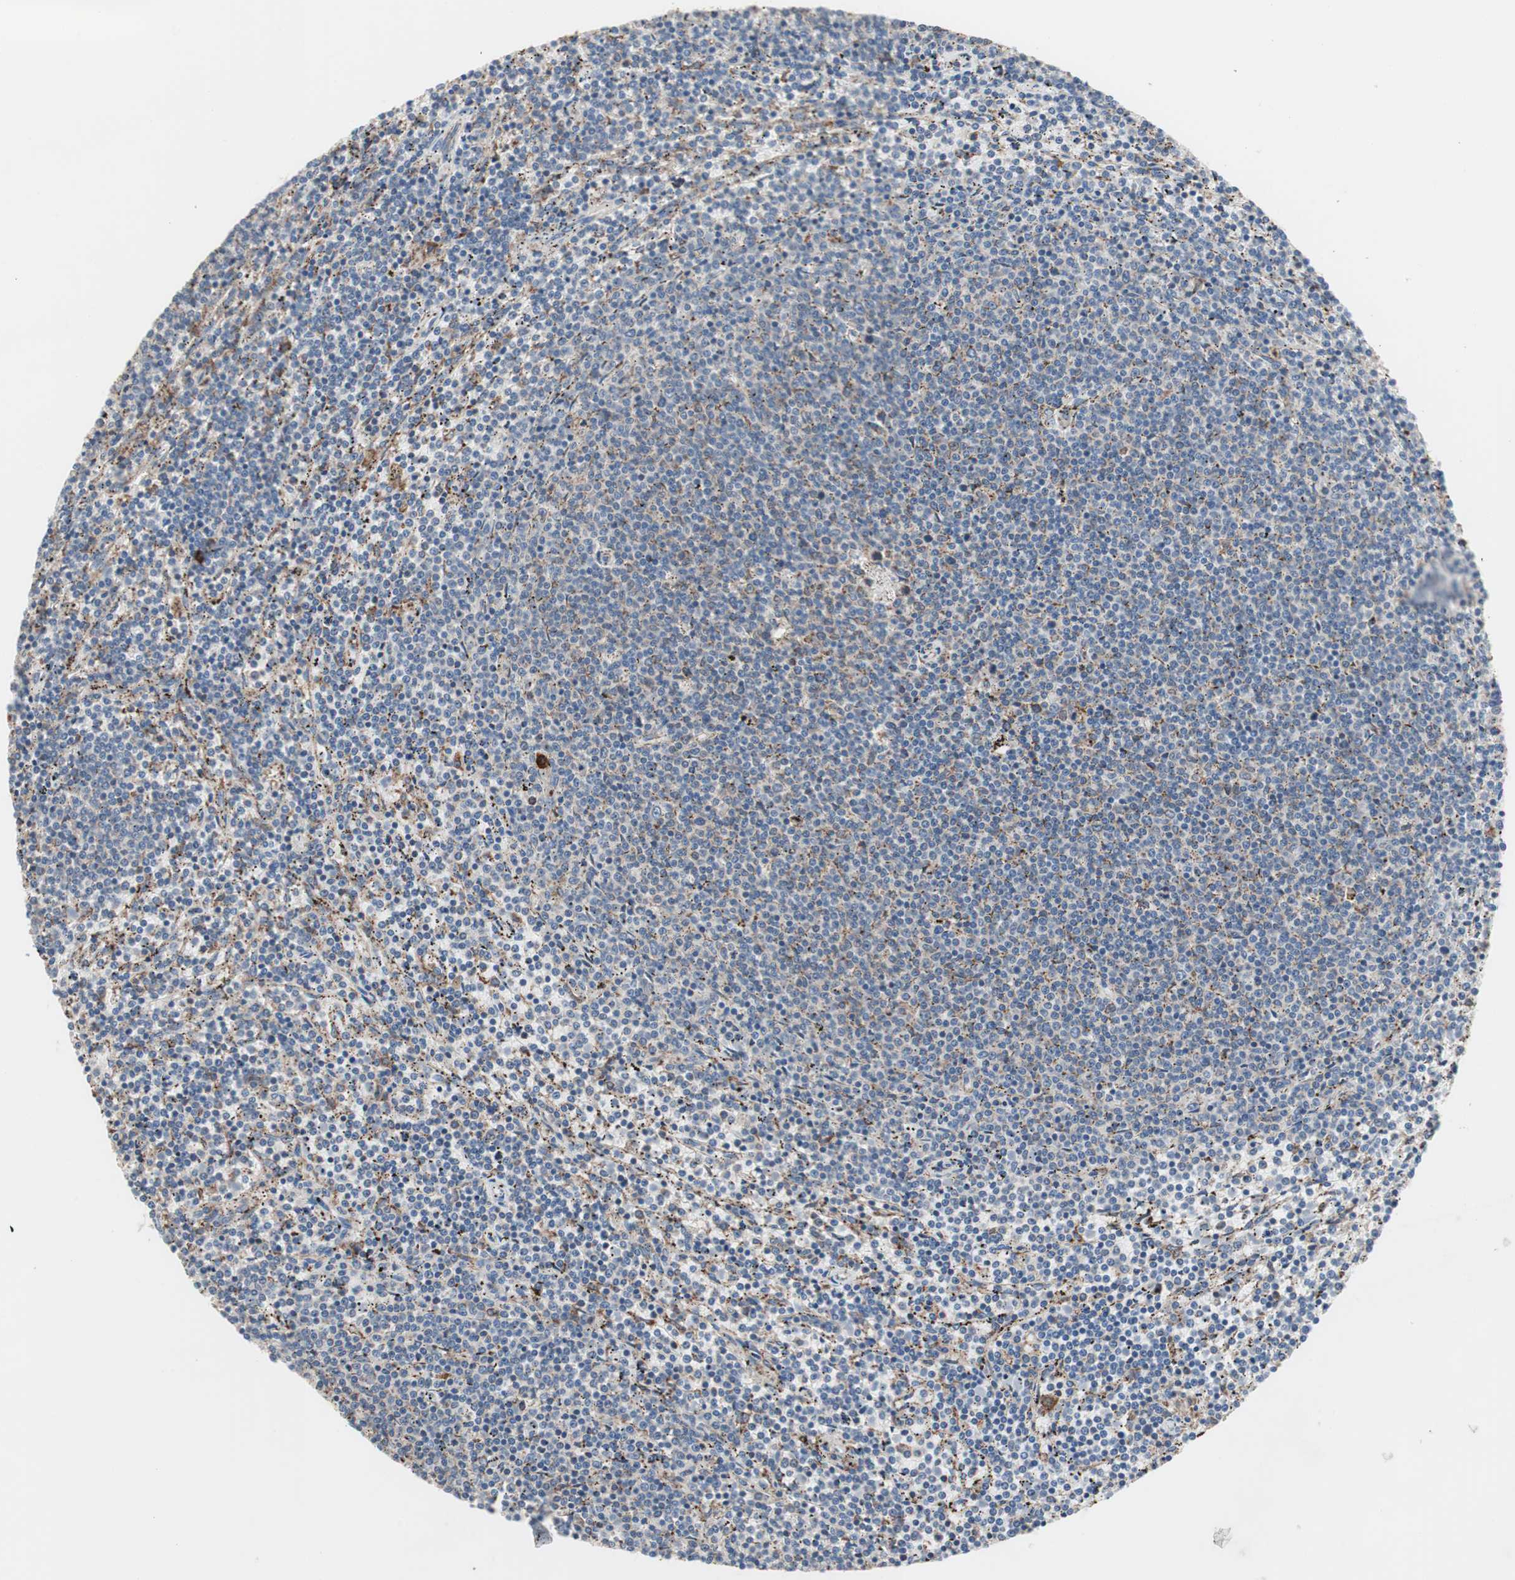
{"staining": {"intensity": "negative", "quantity": "none", "location": "none"}, "tissue": "lymphoma", "cell_type": "Tumor cells", "image_type": "cancer", "snomed": [{"axis": "morphology", "description": "Malignant lymphoma, non-Hodgkin's type, Low grade"}, {"axis": "topography", "description": "Spleen"}], "caption": "Tumor cells are negative for protein expression in human lymphoma.", "gene": "SLC27A4", "patient": {"sex": "female", "age": 50}}